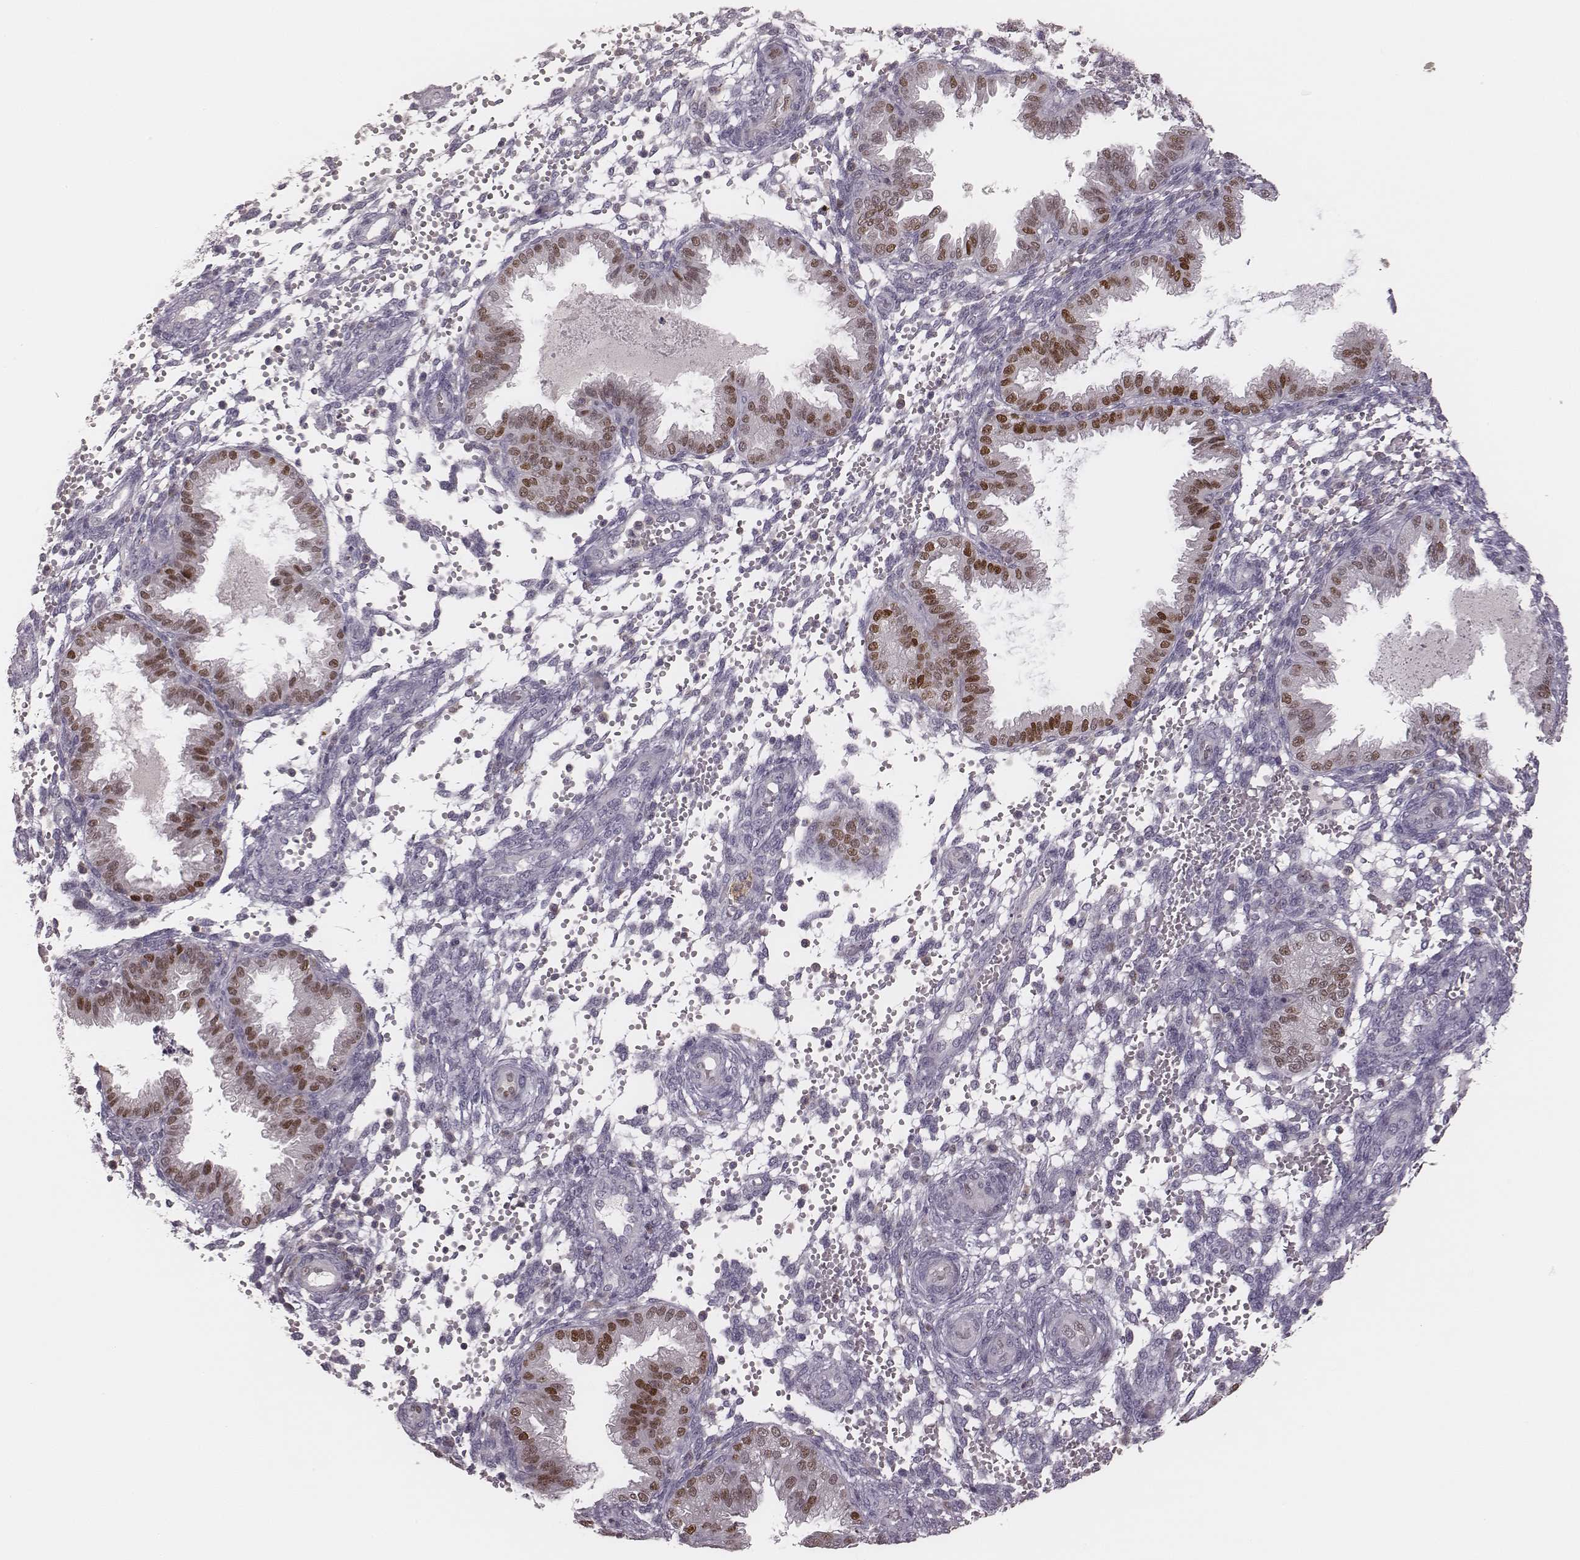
{"staining": {"intensity": "negative", "quantity": "none", "location": "none"}, "tissue": "endometrium", "cell_type": "Cells in endometrial stroma", "image_type": "normal", "snomed": [{"axis": "morphology", "description": "Normal tissue, NOS"}, {"axis": "topography", "description": "Endometrium"}], "caption": "The image exhibits no significant staining in cells in endometrial stroma of endometrium. The staining is performed using DAB (3,3'-diaminobenzidine) brown chromogen with nuclei counter-stained in using hematoxylin.", "gene": "MSX1", "patient": {"sex": "female", "age": 33}}